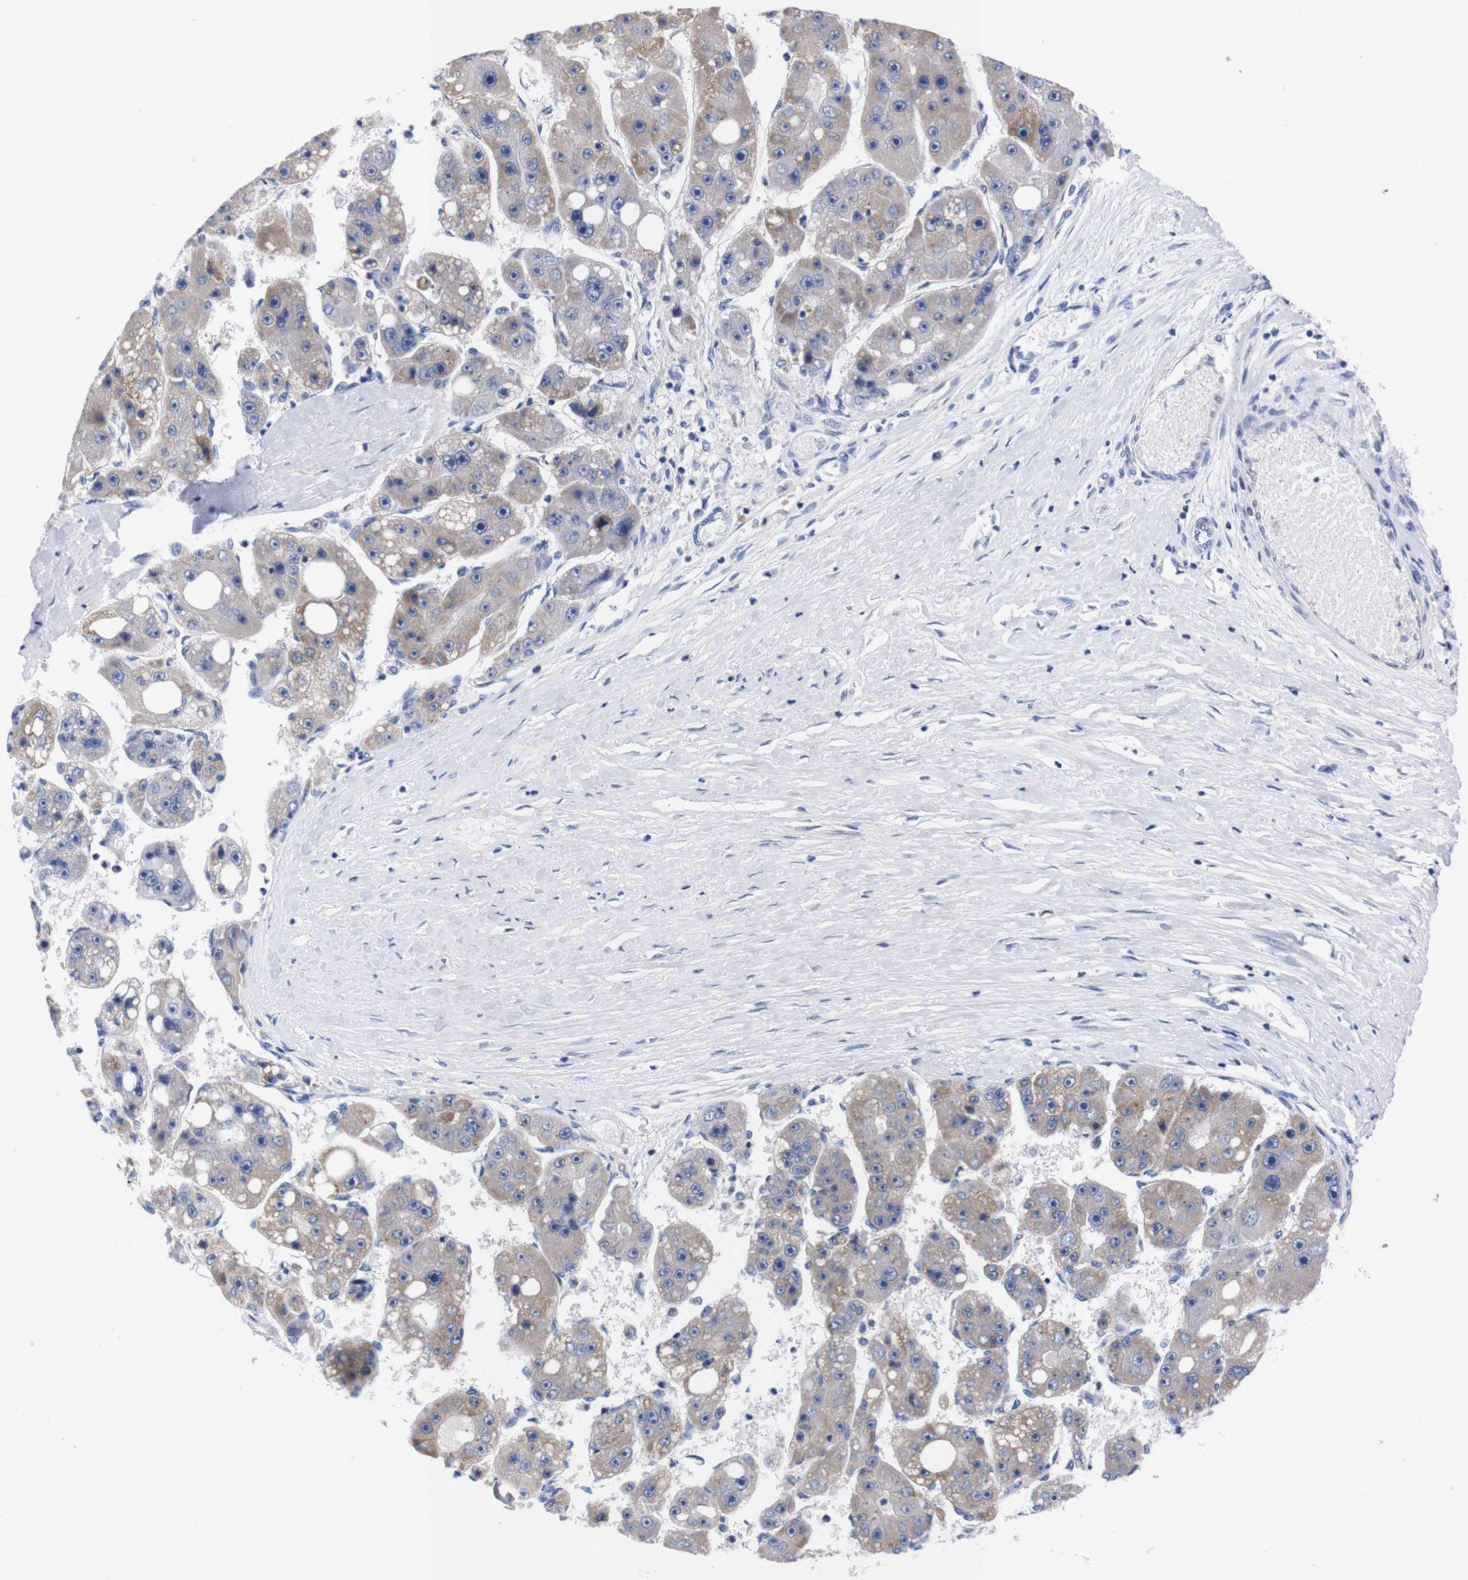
{"staining": {"intensity": "weak", "quantity": ">75%", "location": "cytoplasmic/membranous"}, "tissue": "liver cancer", "cell_type": "Tumor cells", "image_type": "cancer", "snomed": [{"axis": "morphology", "description": "Carcinoma, Hepatocellular, NOS"}, {"axis": "topography", "description": "Liver"}], "caption": "A low amount of weak cytoplasmic/membranous staining is appreciated in approximately >75% of tumor cells in liver cancer (hepatocellular carcinoma) tissue. Nuclei are stained in blue.", "gene": "FAM210A", "patient": {"sex": "female", "age": 61}}